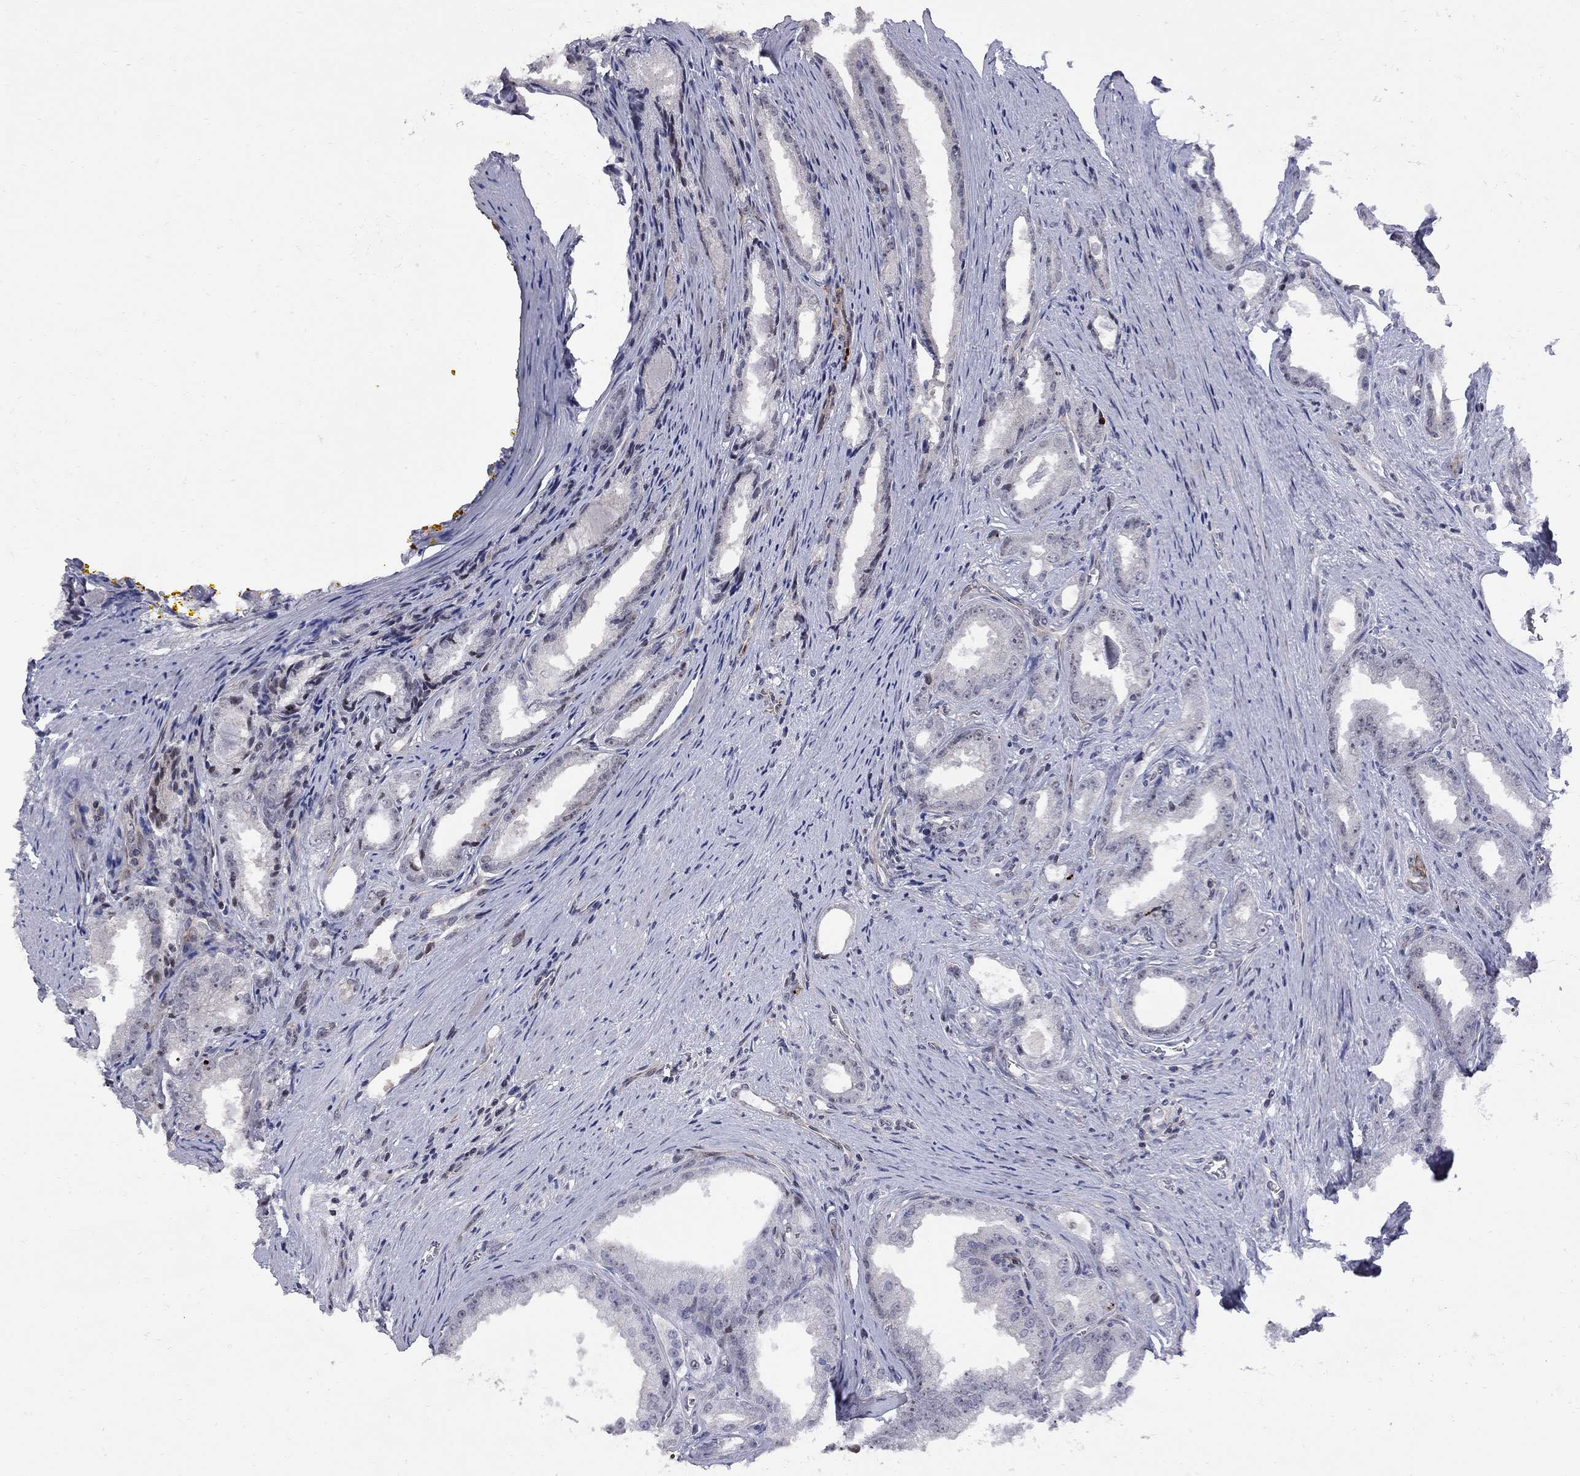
{"staining": {"intensity": "negative", "quantity": "none", "location": "none"}, "tissue": "prostate cancer", "cell_type": "Tumor cells", "image_type": "cancer", "snomed": [{"axis": "morphology", "description": "Adenocarcinoma, NOS"}, {"axis": "morphology", "description": "Adenocarcinoma, High grade"}, {"axis": "topography", "description": "Prostate"}], "caption": "Protein analysis of adenocarcinoma (prostate) shows no significant expression in tumor cells.", "gene": "DHX33", "patient": {"sex": "male", "age": 70}}